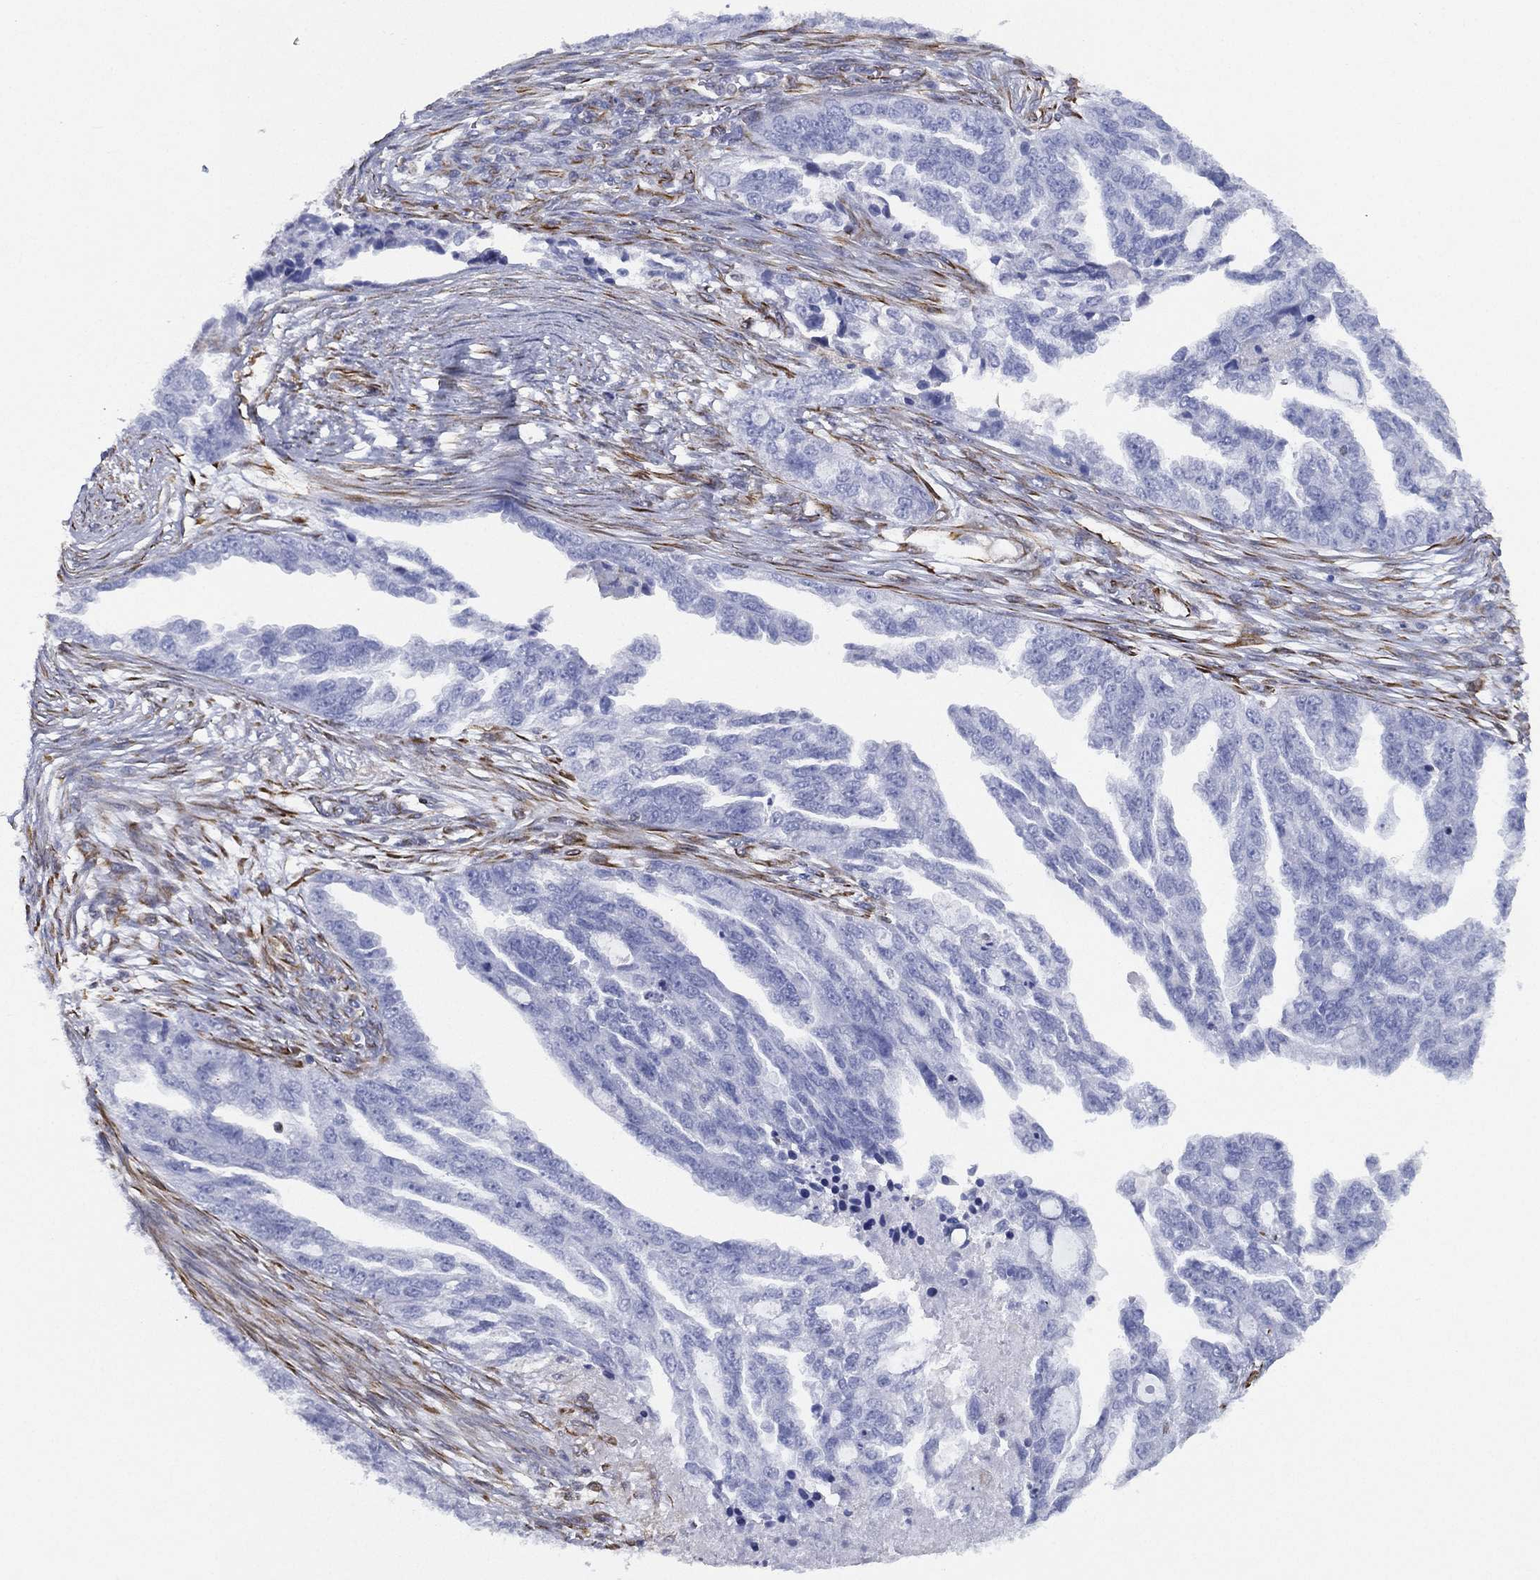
{"staining": {"intensity": "negative", "quantity": "none", "location": "none"}, "tissue": "ovarian cancer", "cell_type": "Tumor cells", "image_type": "cancer", "snomed": [{"axis": "morphology", "description": "Cystadenocarcinoma, serous, NOS"}, {"axis": "topography", "description": "Ovary"}], "caption": "The histopathology image demonstrates no staining of tumor cells in ovarian cancer.", "gene": "MAS1", "patient": {"sex": "female", "age": 51}}